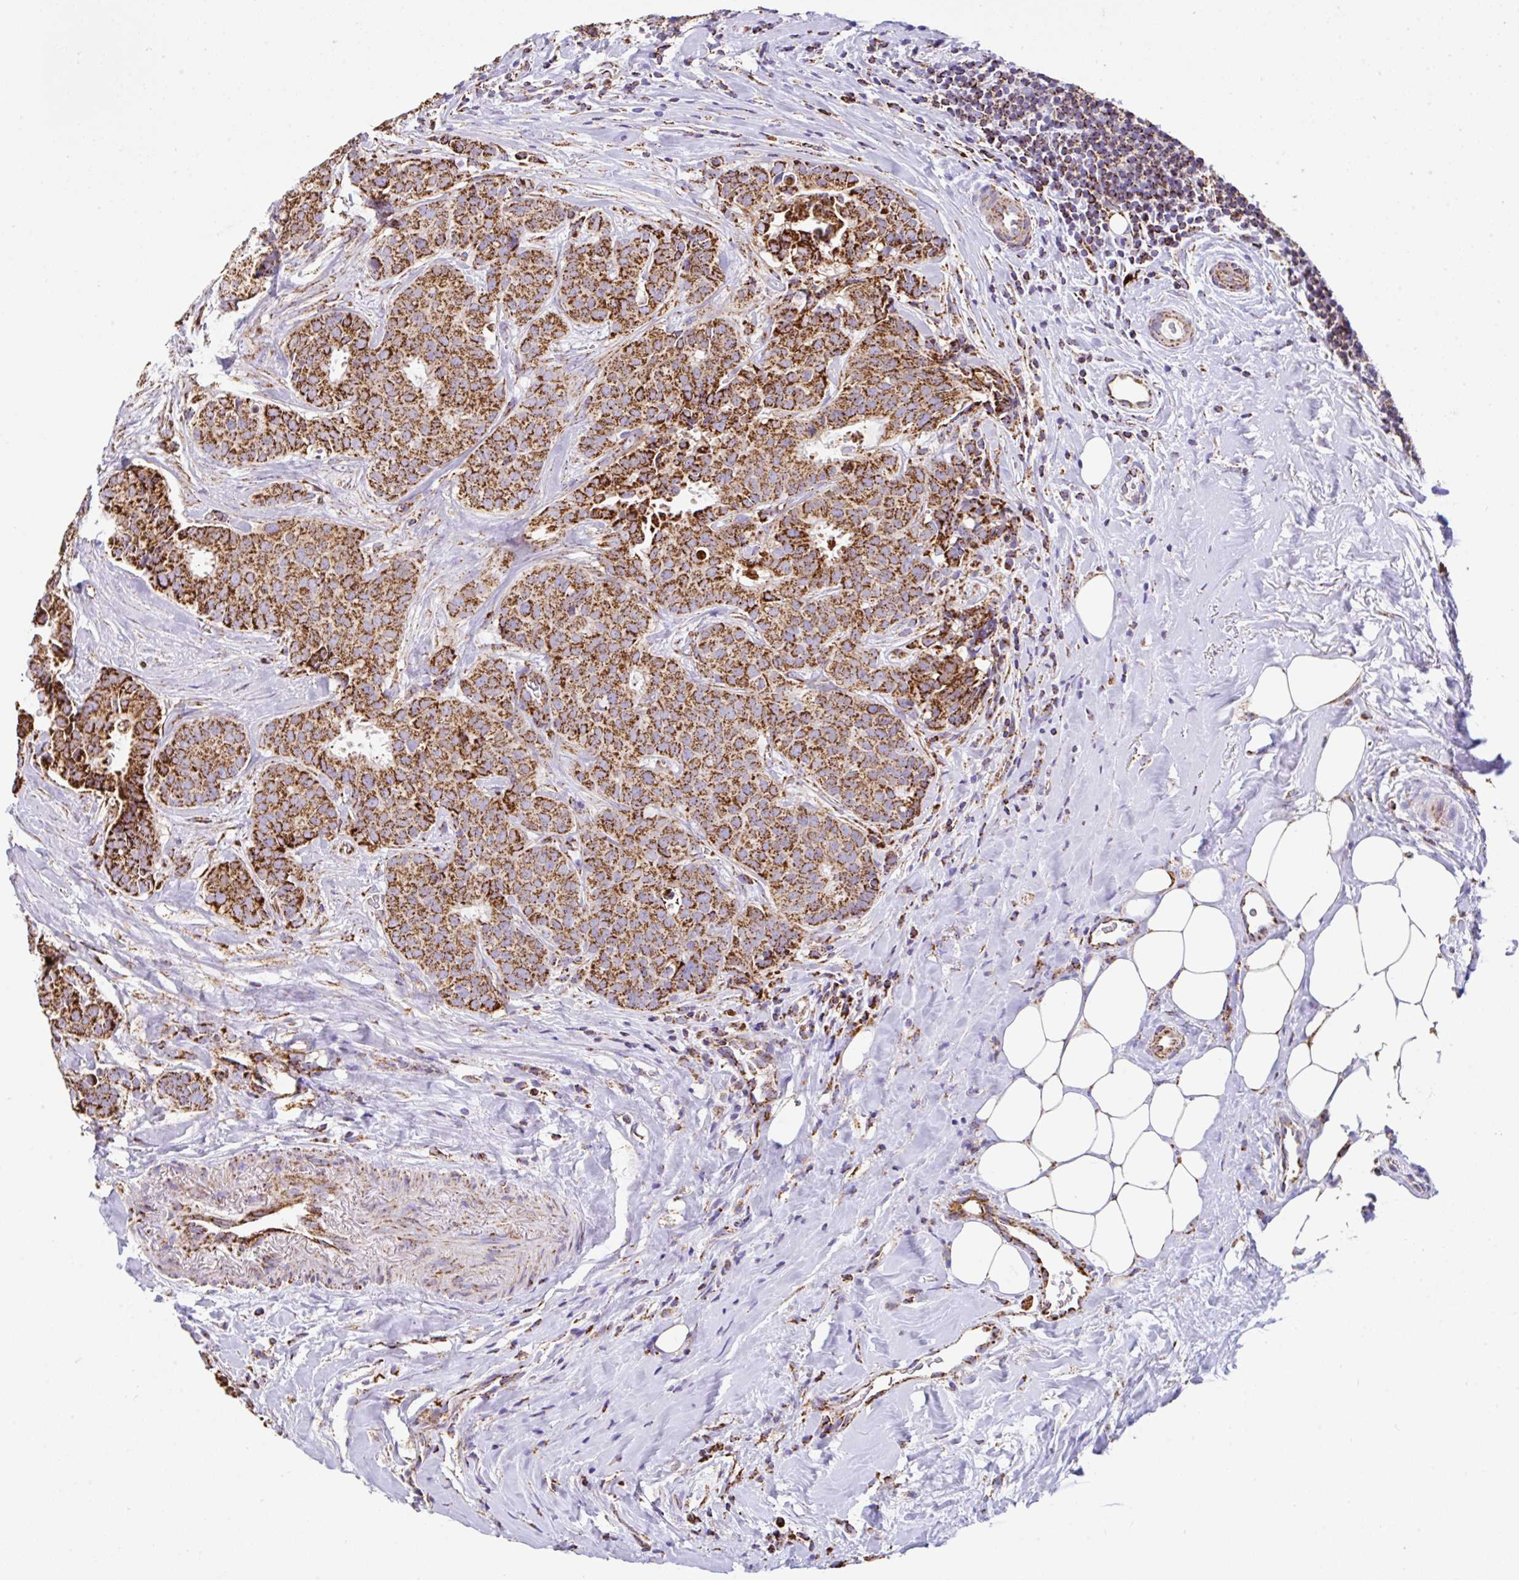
{"staining": {"intensity": "strong", "quantity": ">75%", "location": "cytoplasmic/membranous"}, "tissue": "breast cancer", "cell_type": "Tumor cells", "image_type": "cancer", "snomed": [{"axis": "morphology", "description": "Duct carcinoma"}, {"axis": "topography", "description": "Breast"}], "caption": "Protein staining shows strong cytoplasmic/membranous positivity in approximately >75% of tumor cells in infiltrating ductal carcinoma (breast). (IHC, brightfield microscopy, high magnification).", "gene": "ANKRD33B", "patient": {"sex": "female", "age": 84}}